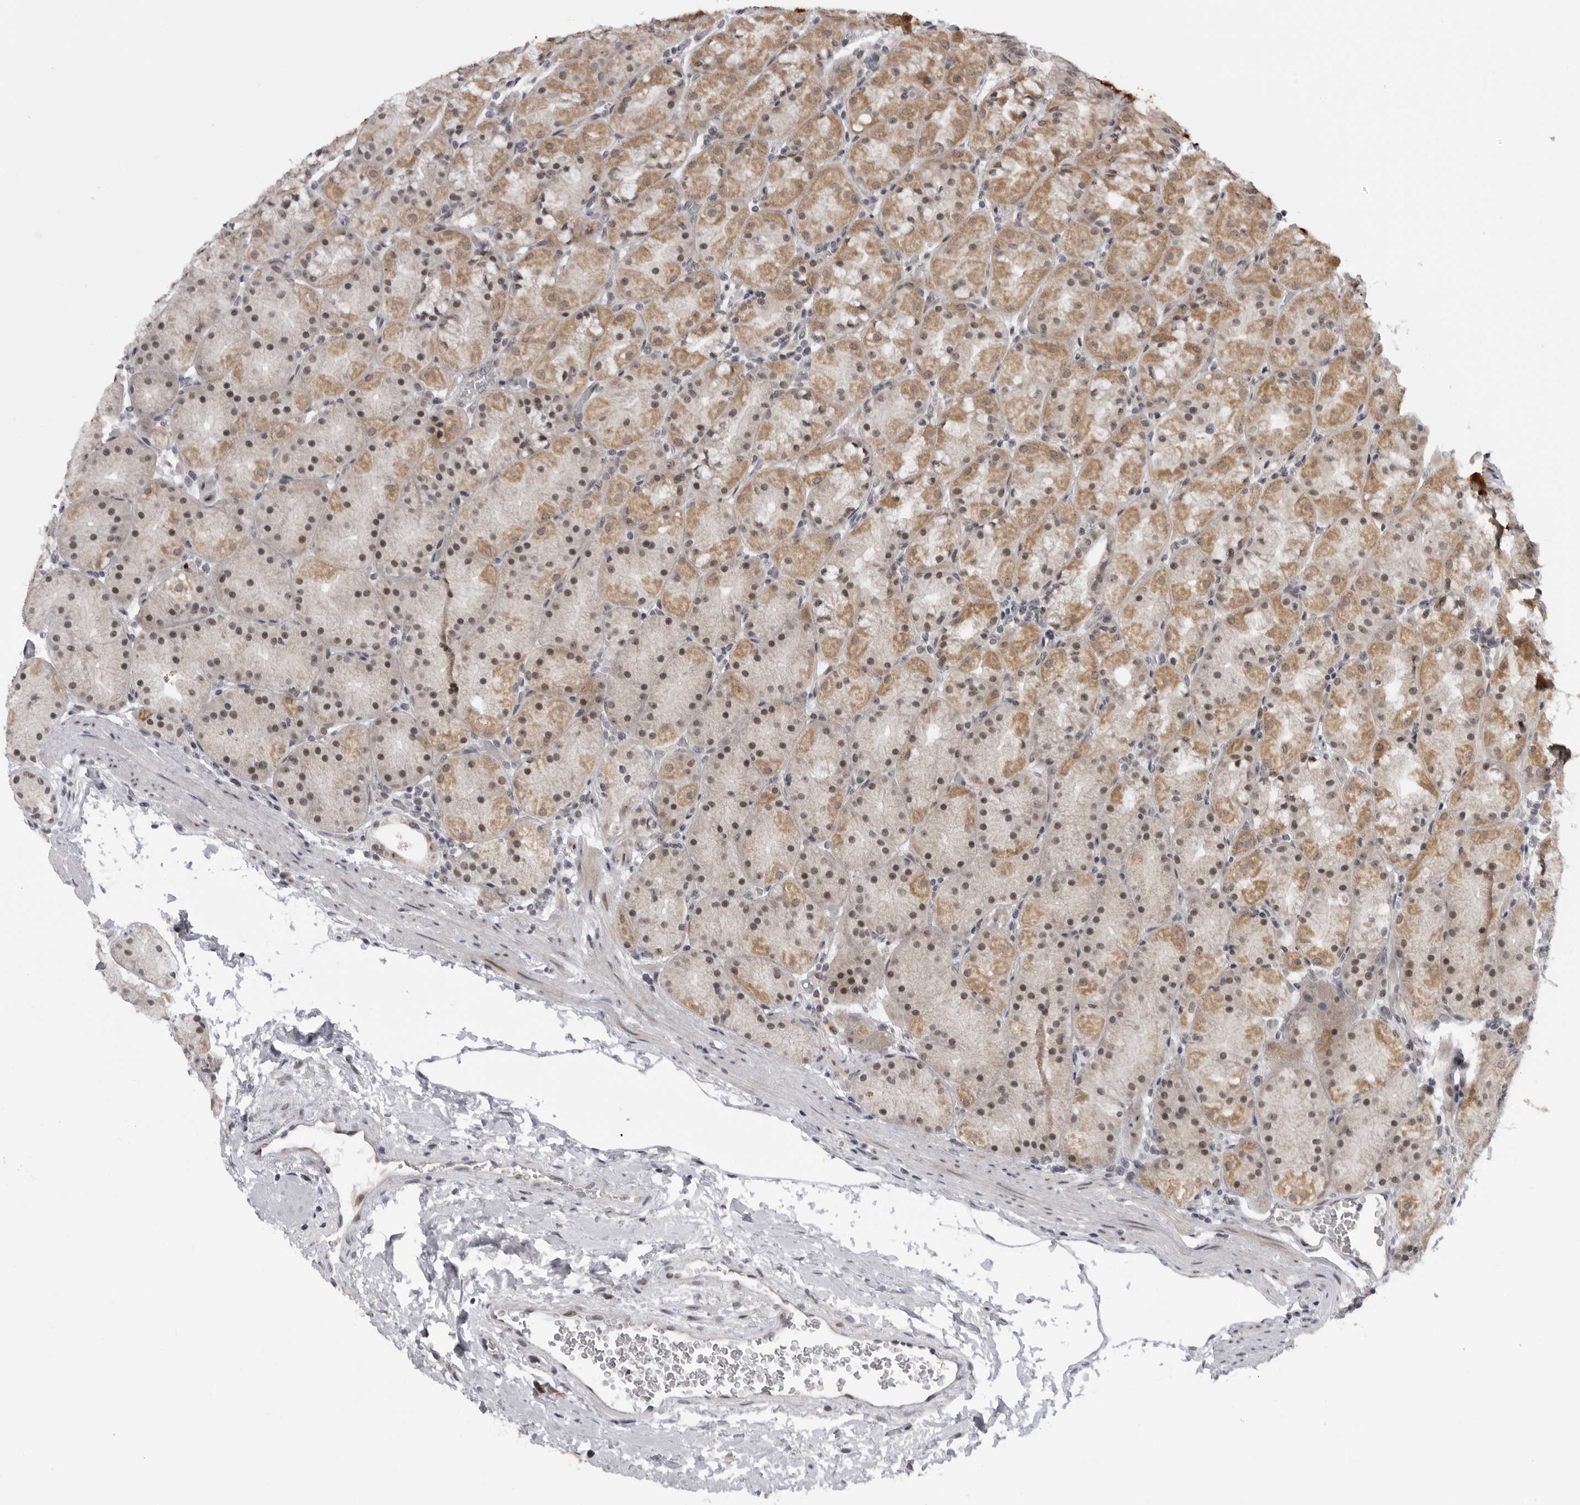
{"staining": {"intensity": "moderate", "quantity": ">75%", "location": "cytoplasmic/membranous,nuclear"}, "tissue": "stomach", "cell_type": "Glandular cells", "image_type": "normal", "snomed": [{"axis": "morphology", "description": "Normal tissue, NOS"}, {"axis": "topography", "description": "Stomach, upper"}, {"axis": "topography", "description": "Stomach"}], "caption": "The image displays a brown stain indicating the presence of a protein in the cytoplasmic/membranous,nuclear of glandular cells in stomach. The staining was performed using DAB (3,3'-diaminobenzidine), with brown indicating positive protein expression. Nuclei are stained blue with hematoxylin.", "gene": "ALPK2", "patient": {"sex": "male", "age": 48}}